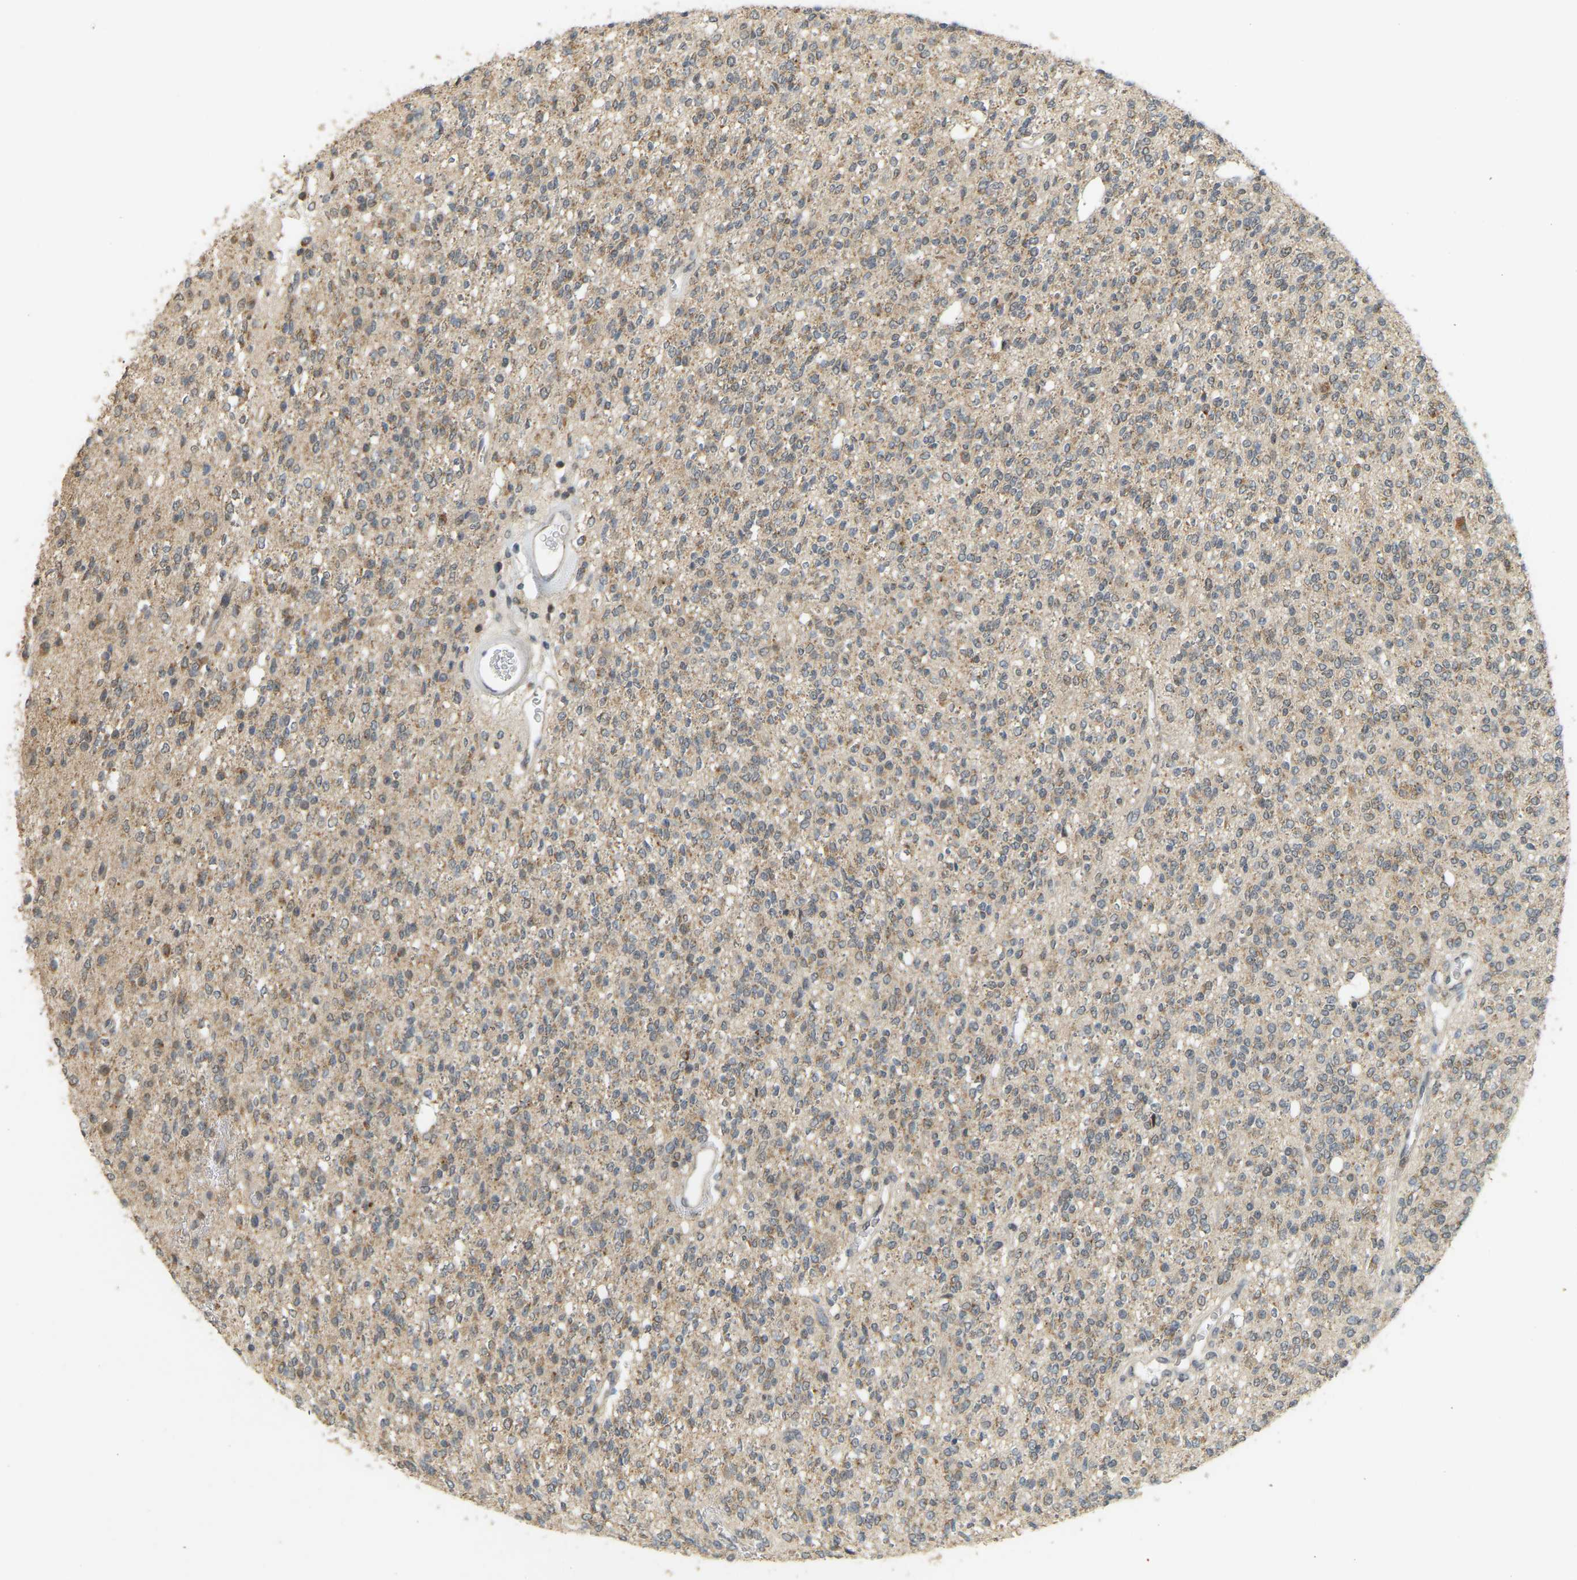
{"staining": {"intensity": "moderate", "quantity": "<25%", "location": "cytoplasmic/membranous,nuclear"}, "tissue": "glioma", "cell_type": "Tumor cells", "image_type": "cancer", "snomed": [{"axis": "morphology", "description": "Glioma, malignant, High grade"}, {"axis": "topography", "description": "Brain"}], "caption": "Tumor cells demonstrate low levels of moderate cytoplasmic/membranous and nuclear staining in about <25% of cells in glioma.", "gene": "BRF2", "patient": {"sex": "male", "age": 34}}